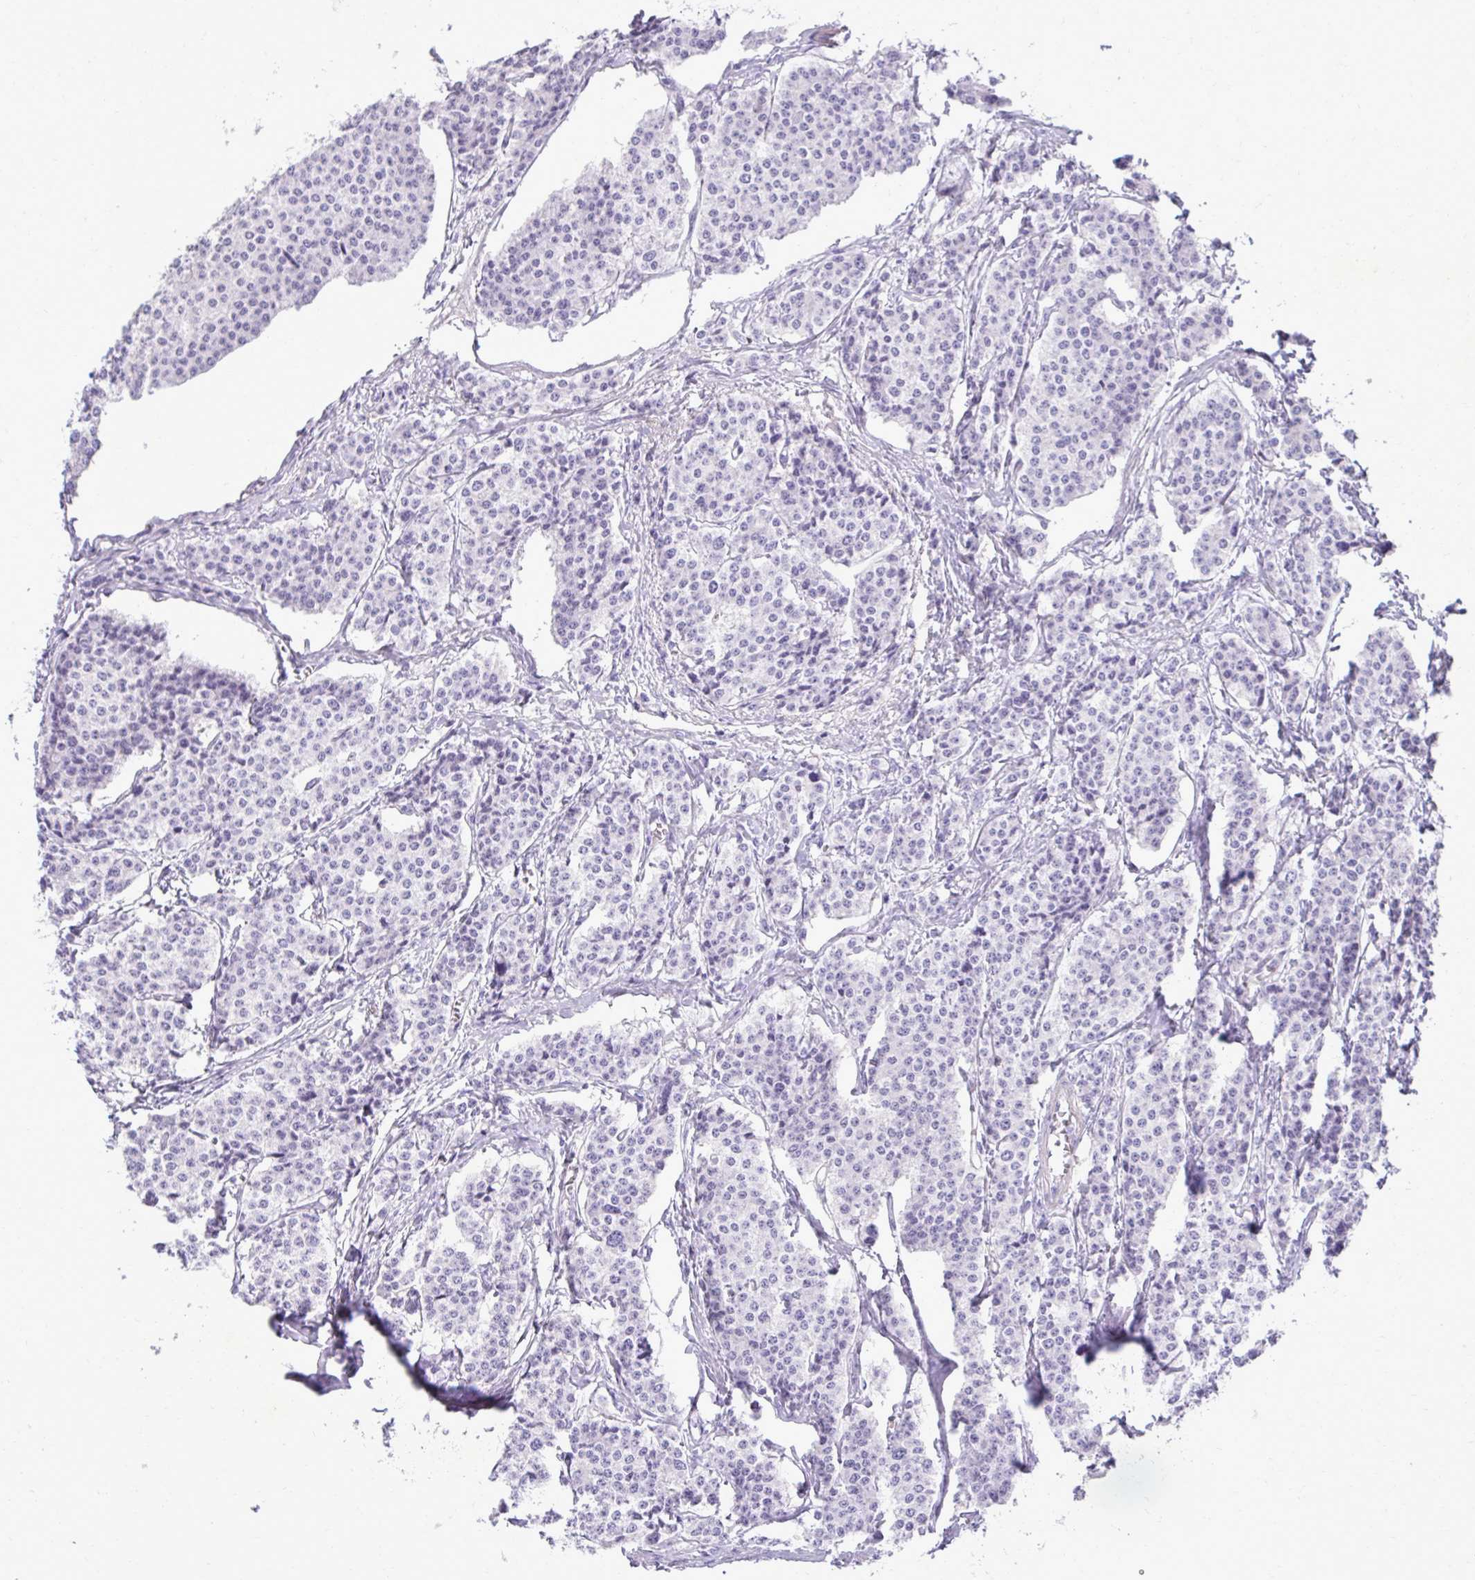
{"staining": {"intensity": "negative", "quantity": "none", "location": "none"}, "tissue": "carcinoid", "cell_type": "Tumor cells", "image_type": "cancer", "snomed": [{"axis": "morphology", "description": "Carcinoid, malignant, NOS"}, {"axis": "topography", "description": "Small intestine"}], "caption": "Micrograph shows no significant protein positivity in tumor cells of carcinoid (malignant).", "gene": "PITPNM3", "patient": {"sex": "female", "age": 64}}